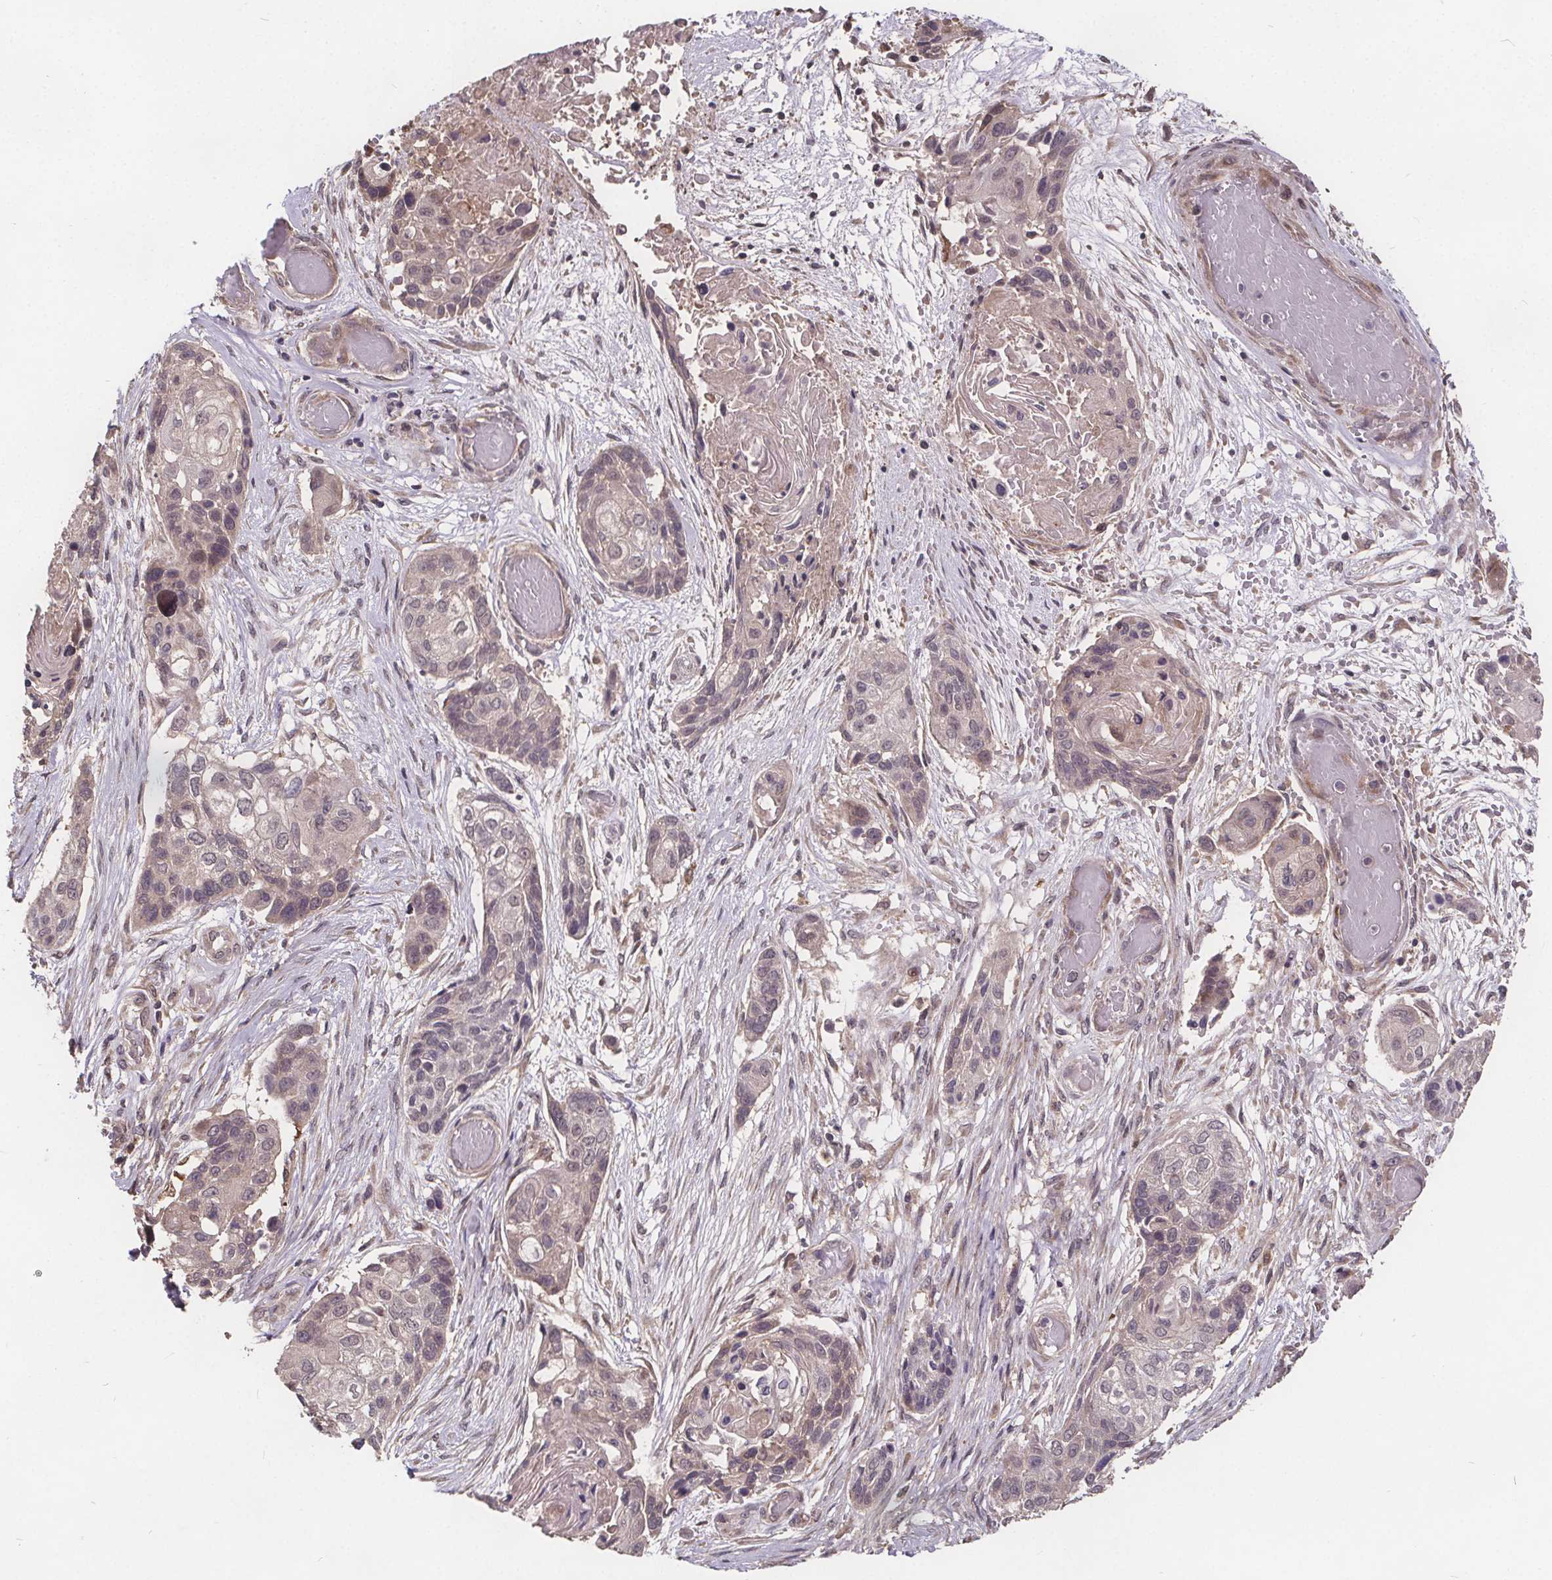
{"staining": {"intensity": "negative", "quantity": "none", "location": "none"}, "tissue": "lung cancer", "cell_type": "Tumor cells", "image_type": "cancer", "snomed": [{"axis": "morphology", "description": "Squamous cell carcinoma, NOS"}, {"axis": "topography", "description": "Lung"}], "caption": "High magnification brightfield microscopy of lung squamous cell carcinoma stained with DAB (3,3'-diaminobenzidine) (brown) and counterstained with hematoxylin (blue): tumor cells show no significant positivity.", "gene": "USP9X", "patient": {"sex": "male", "age": 69}}